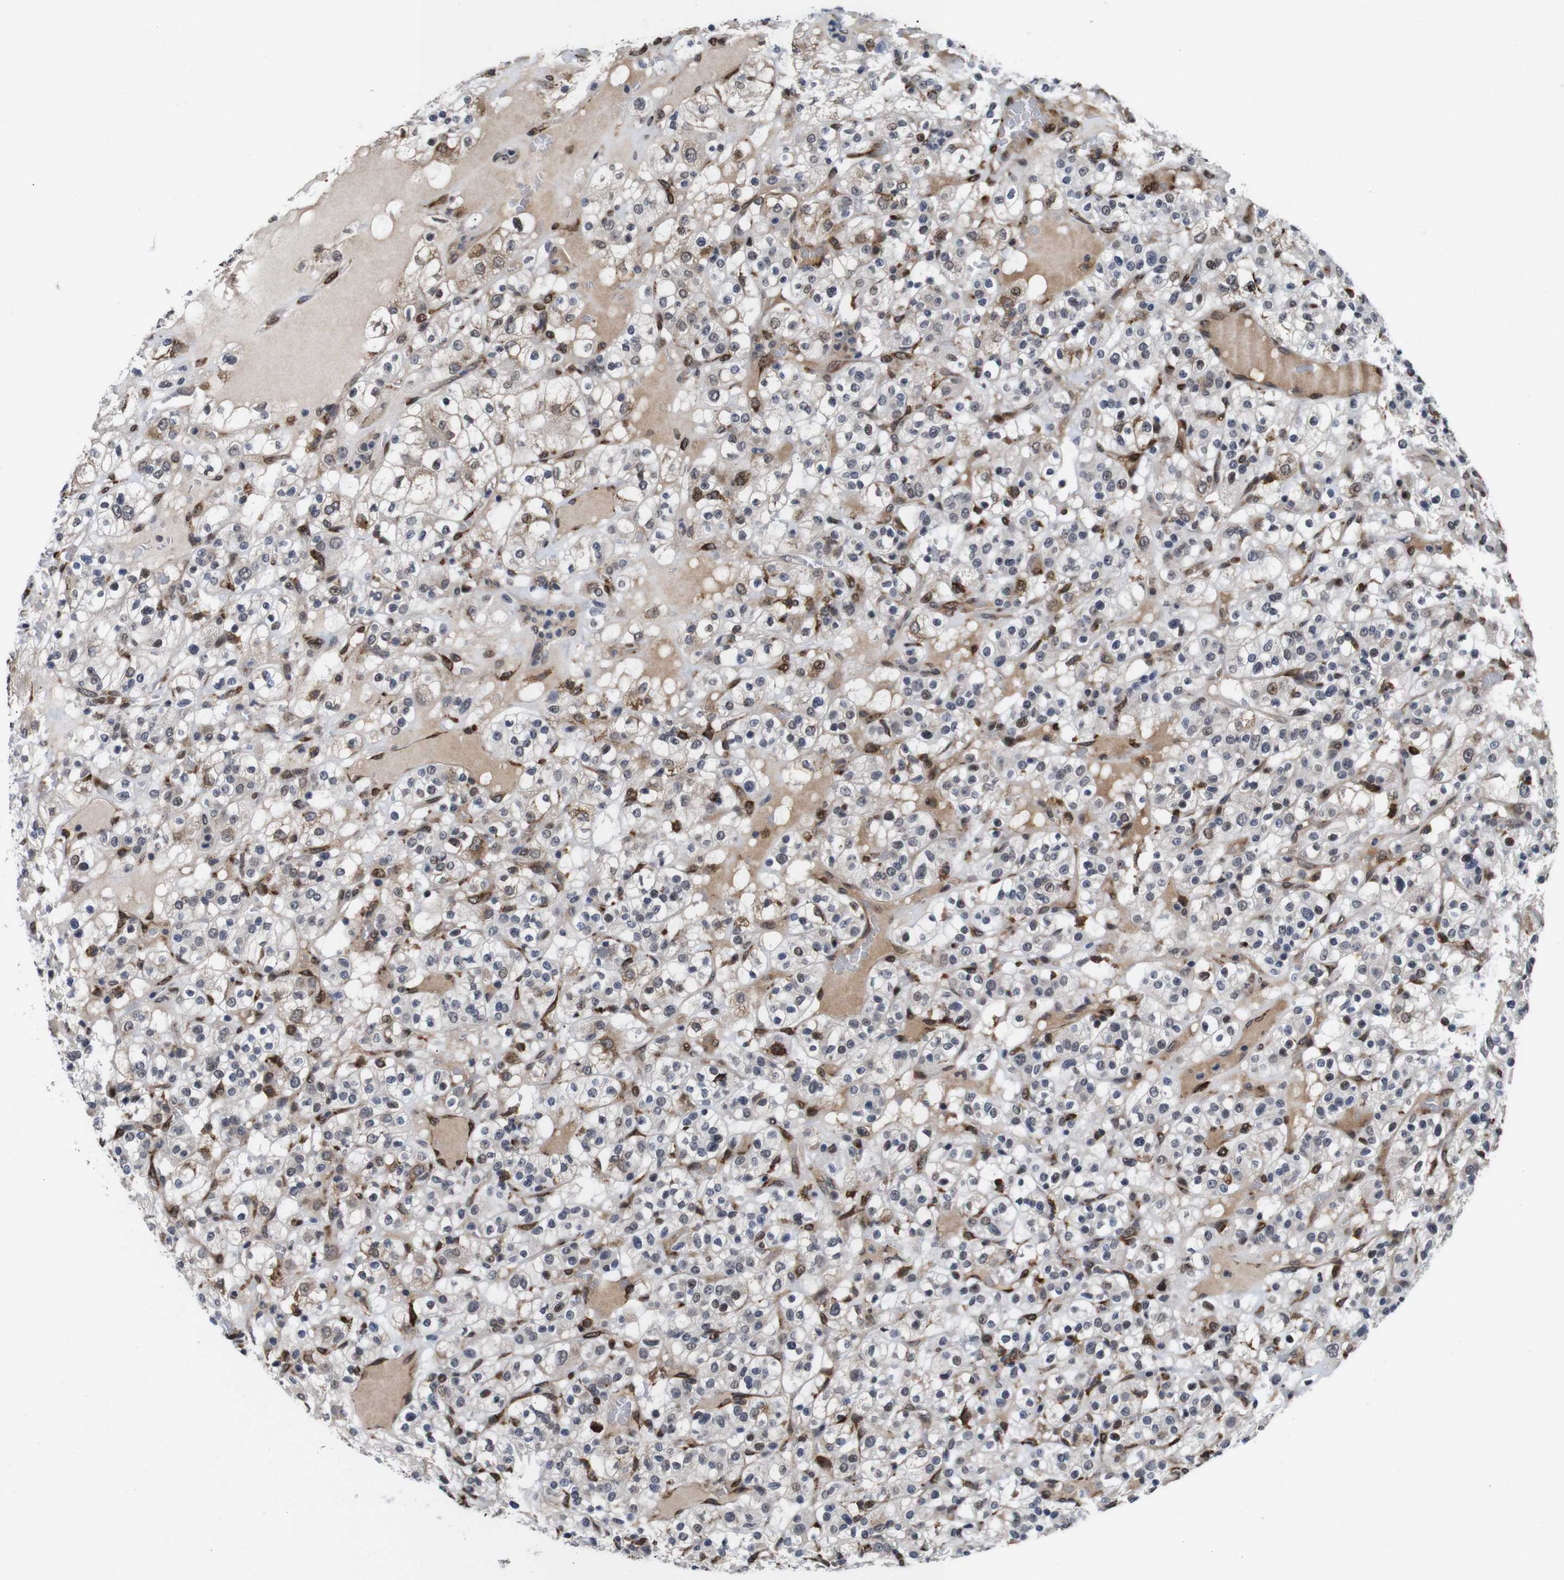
{"staining": {"intensity": "weak", "quantity": "25%-75%", "location": "cytoplasmic/membranous,nuclear"}, "tissue": "renal cancer", "cell_type": "Tumor cells", "image_type": "cancer", "snomed": [{"axis": "morphology", "description": "Normal tissue, NOS"}, {"axis": "morphology", "description": "Adenocarcinoma, NOS"}, {"axis": "topography", "description": "Kidney"}], "caption": "Human renal cancer (adenocarcinoma) stained with a protein marker demonstrates weak staining in tumor cells.", "gene": "EIF4G1", "patient": {"sex": "female", "age": 72}}